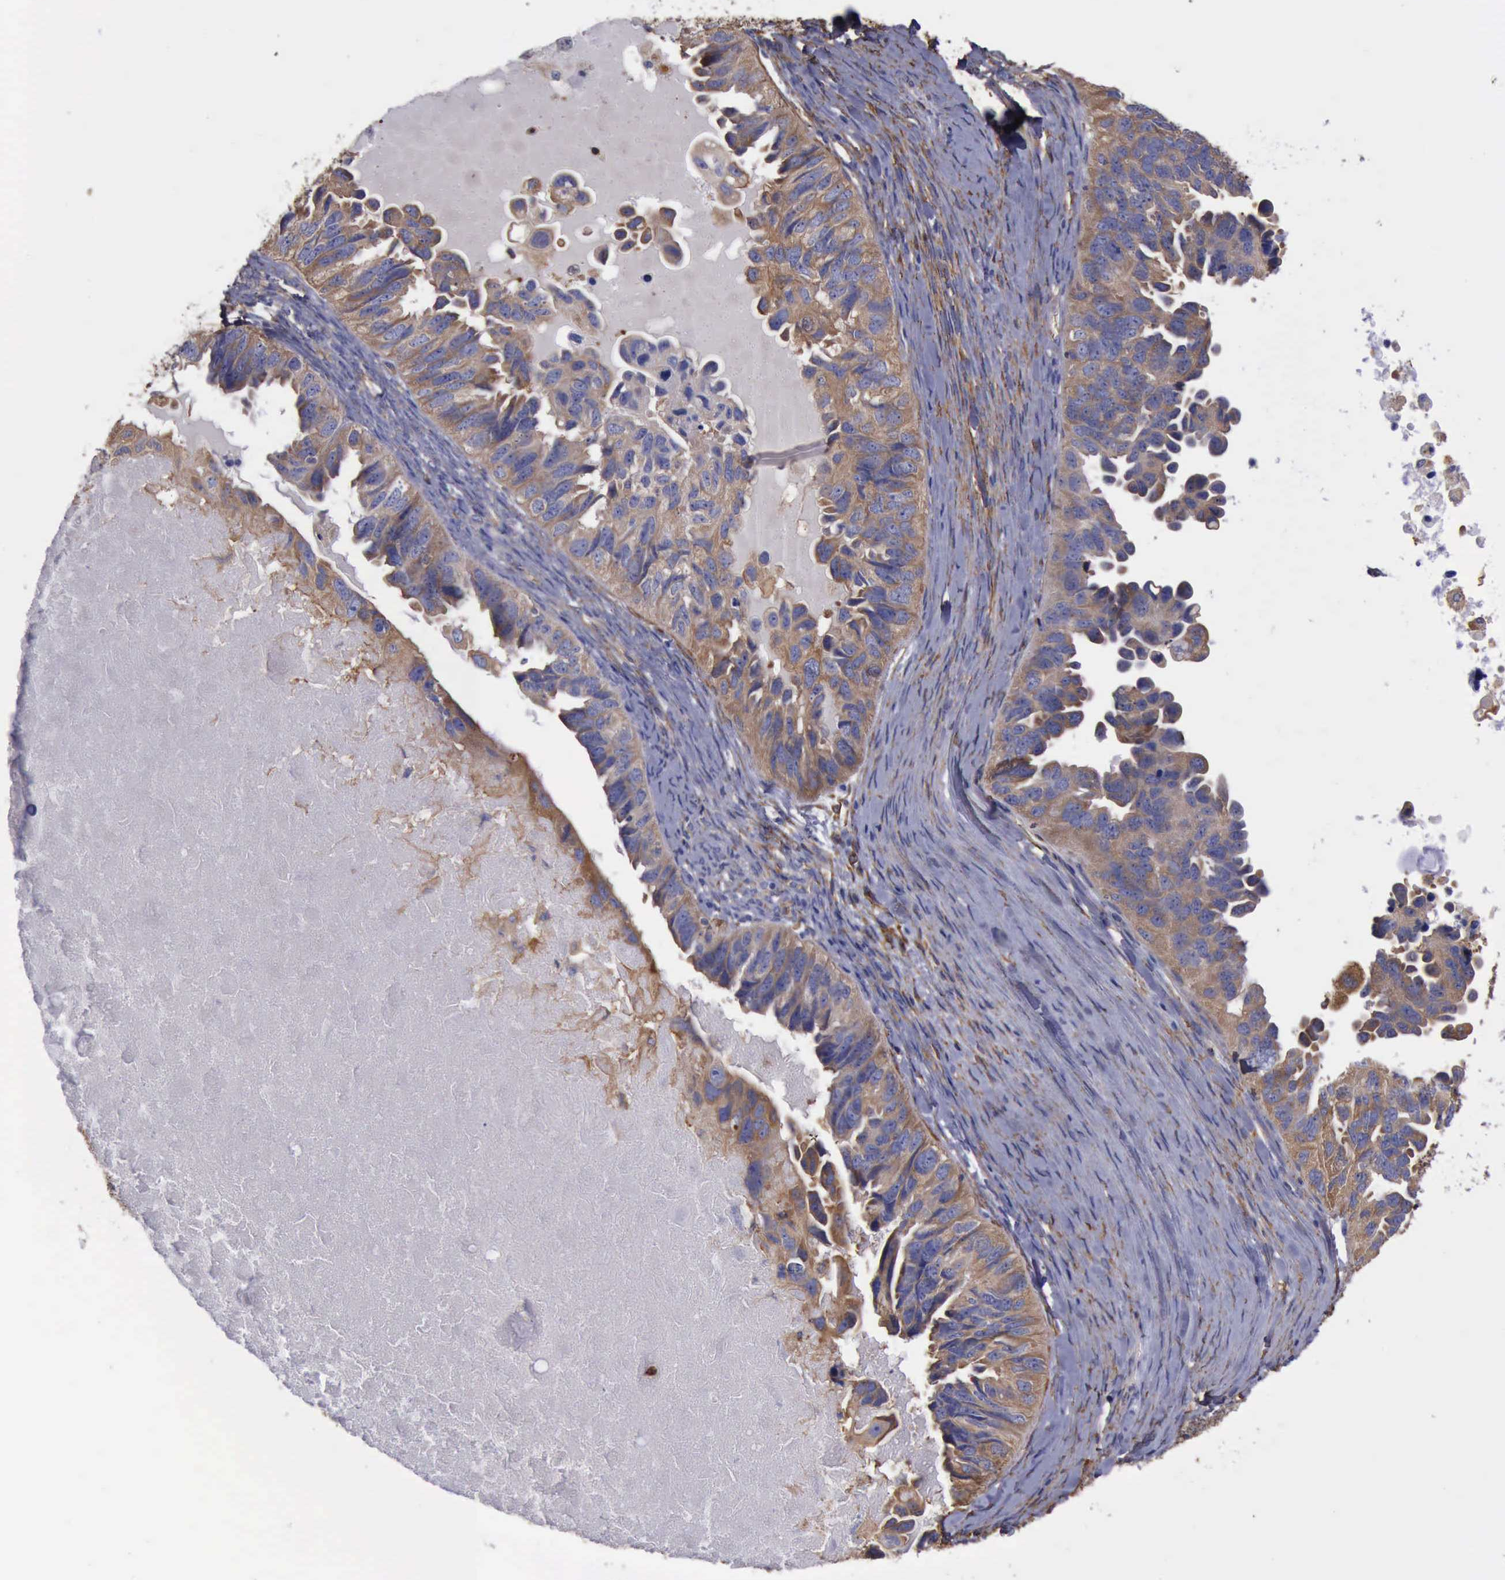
{"staining": {"intensity": "moderate", "quantity": ">75%", "location": "cytoplasmic/membranous"}, "tissue": "ovarian cancer", "cell_type": "Tumor cells", "image_type": "cancer", "snomed": [{"axis": "morphology", "description": "Cystadenocarcinoma, serous, NOS"}, {"axis": "topography", "description": "Ovary"}], "caption": "Protein analysis of ovarian cancer (serous cystadenocarcinoma) tissue reveals moderate cytoplasmic/membranous staining in approximately >75% of tumor cells. (DAB IHC, brown staining for protein, blue staining for nuclei).", "gene": "FLNA", "patient": {"sex": "female", "age": 82}}